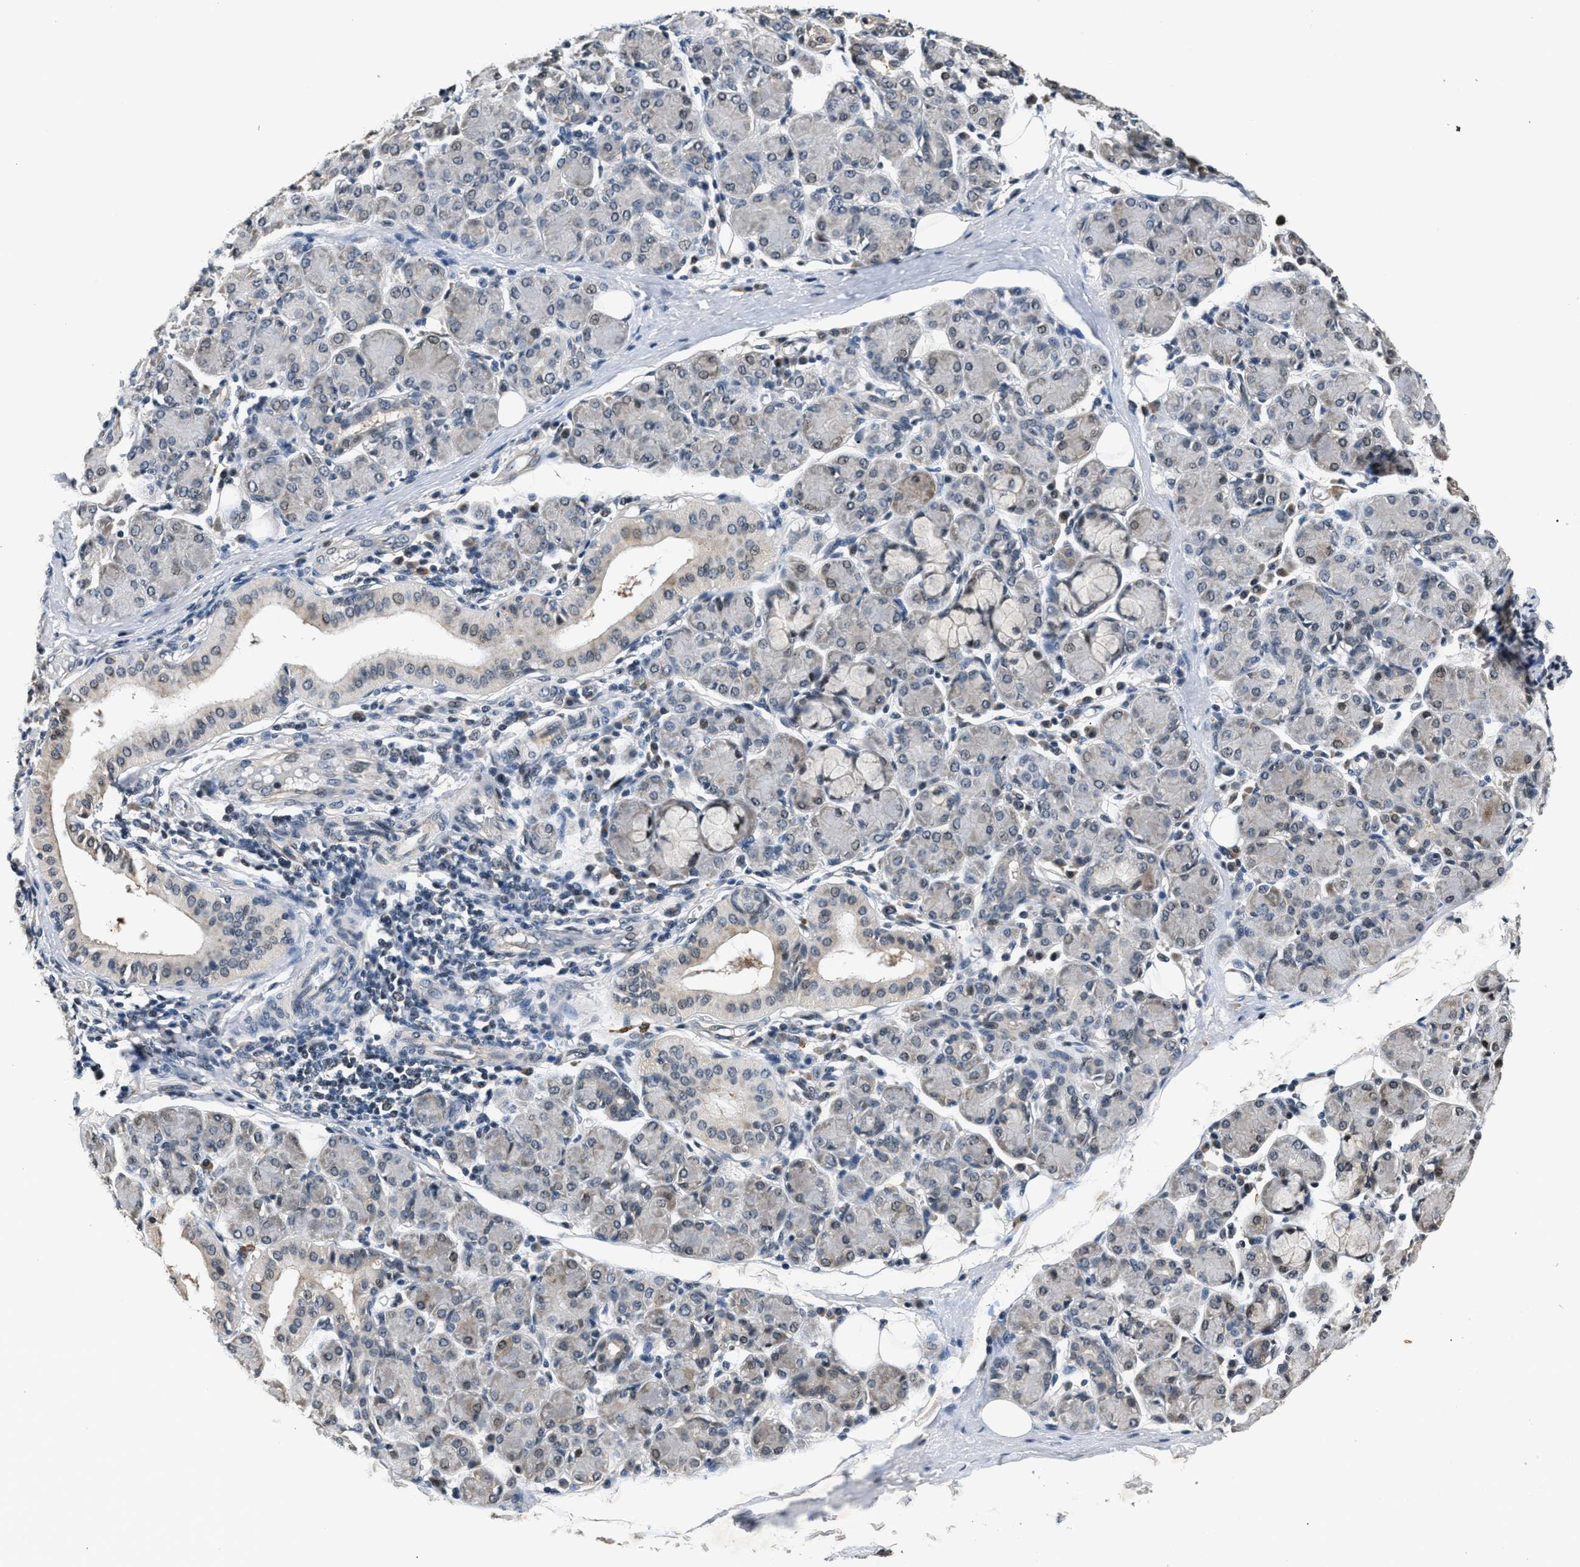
{"staining": {"intensity": "moderate", "quantity": "<25%", "location": "cytoplasmic/membranous,nuclear"}, "tissue": "salivary gland", "cell_type": "Glandular cells", "image_type": "normal", "snomed": [{"axis": "morphology", "description": "Normal tissue, NOS"}, {"axis": "morphology", "description": "Inflammation, NOS"}, {"axis": "topography", "description": "Lymph node"}, {"axis": "topography", "description": "Salivary gland"}], "caption": "Glandular cells exhibit moderate cytoplasmic/membranous,nuclear staining in approximately <25% of cells in unremarkable salivary gland.", "gene": "RBM33", "patient": {"sex": "male", "age": 3}}